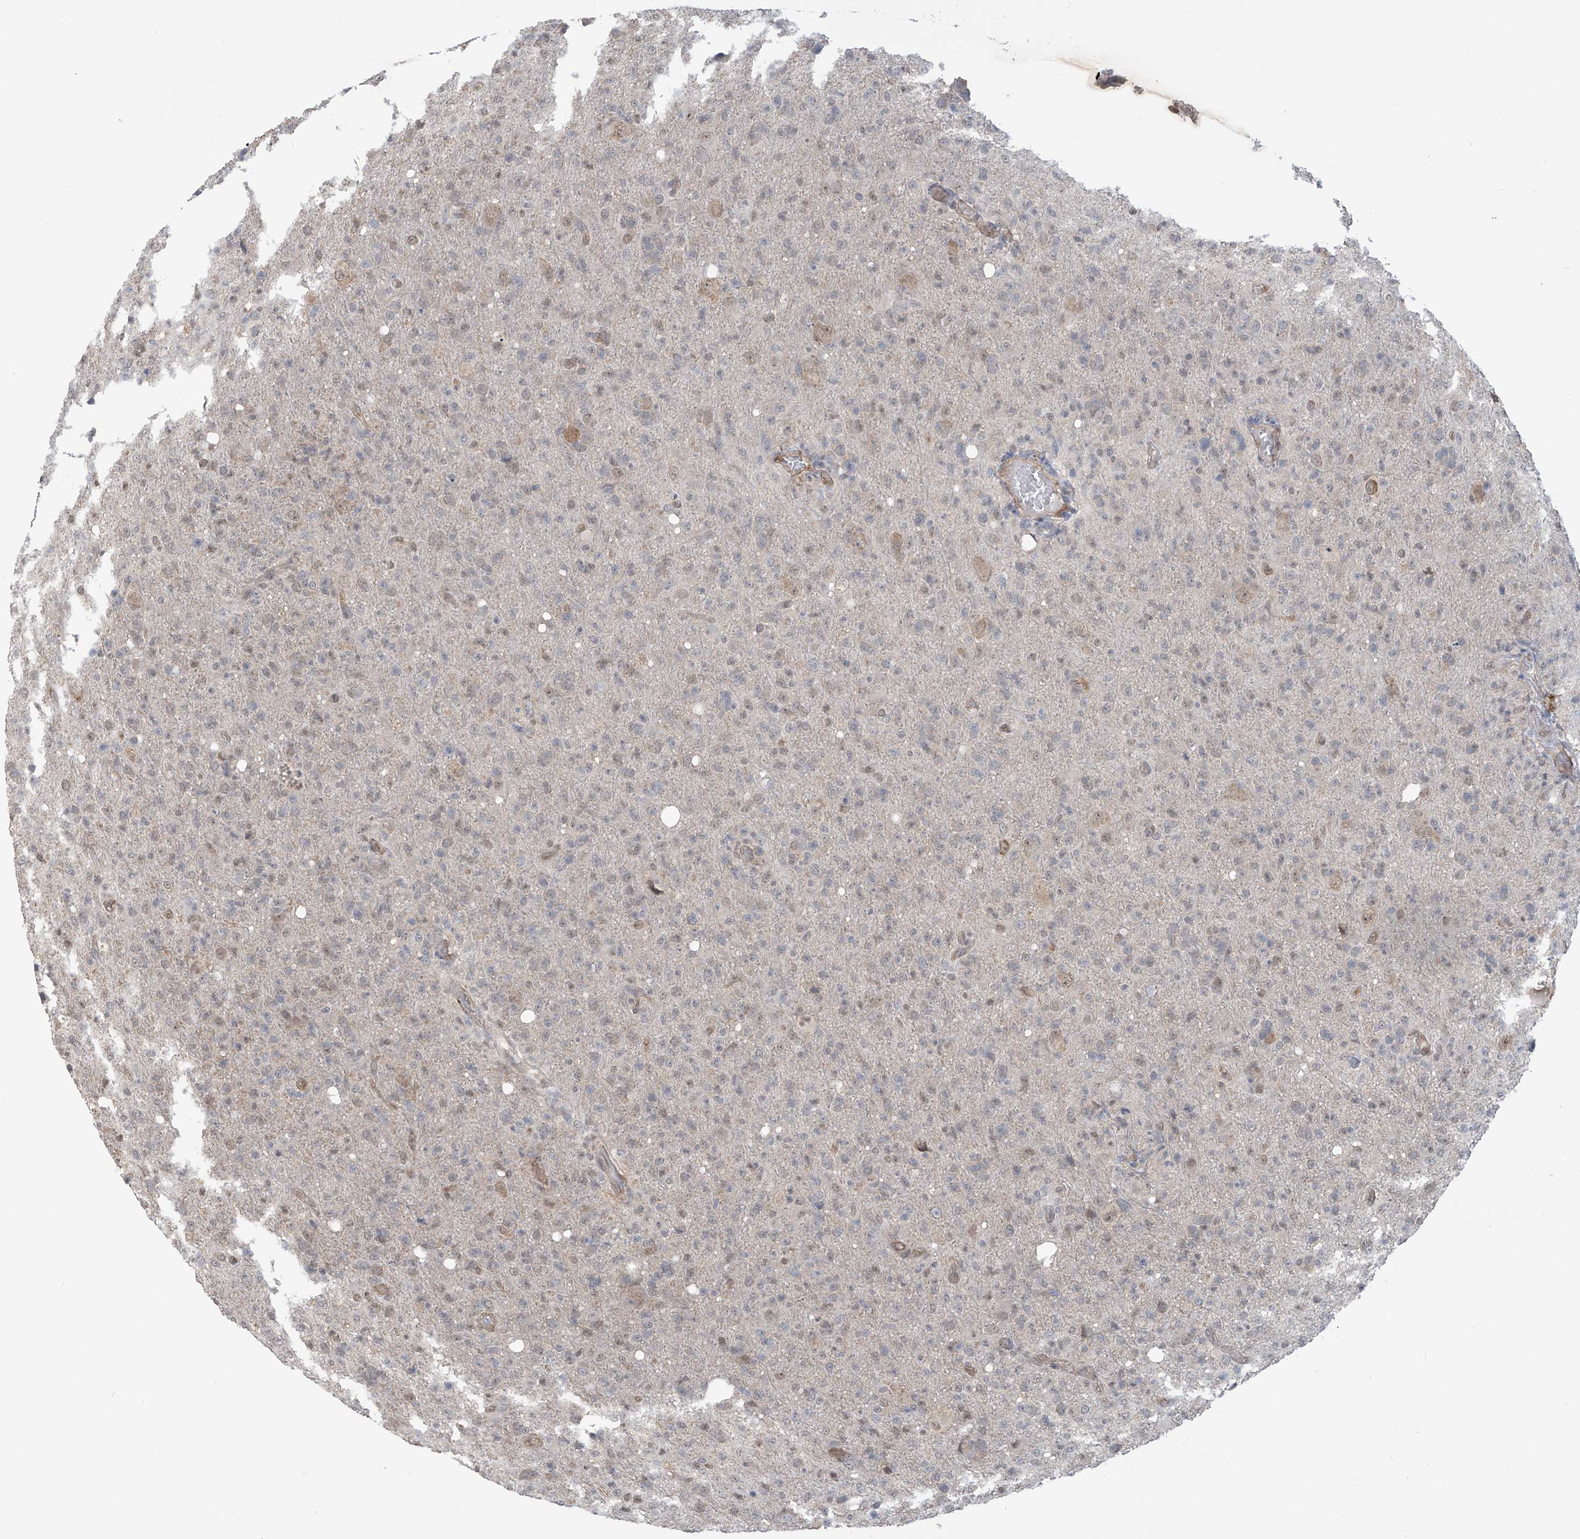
{"staining": {"intensity": "weak", "quantity": "25%-75%", "location": "nuclear"}, "tissue": "glioma", "cell_type": "Tumor cells", "image_type": "cancer", "snomed": [{"axis": "morphology", "description": "Glioma, malignant, High grade"}, {"axis": "topography", "description": "Brain"}], "caption": "Tumor cells reveal low levels of weak nuclear expression in approximately 25%-75% of cells in malignant glioma (high-grade). The staining is performed using DAB (3,3'-diaminobenzidine) brown chromogen to label protein expression. The nuclei are counter-stained blue using hematoxylin.", "gene": "KIAA1522", "patient": {"sex": "female", "age": 57}}